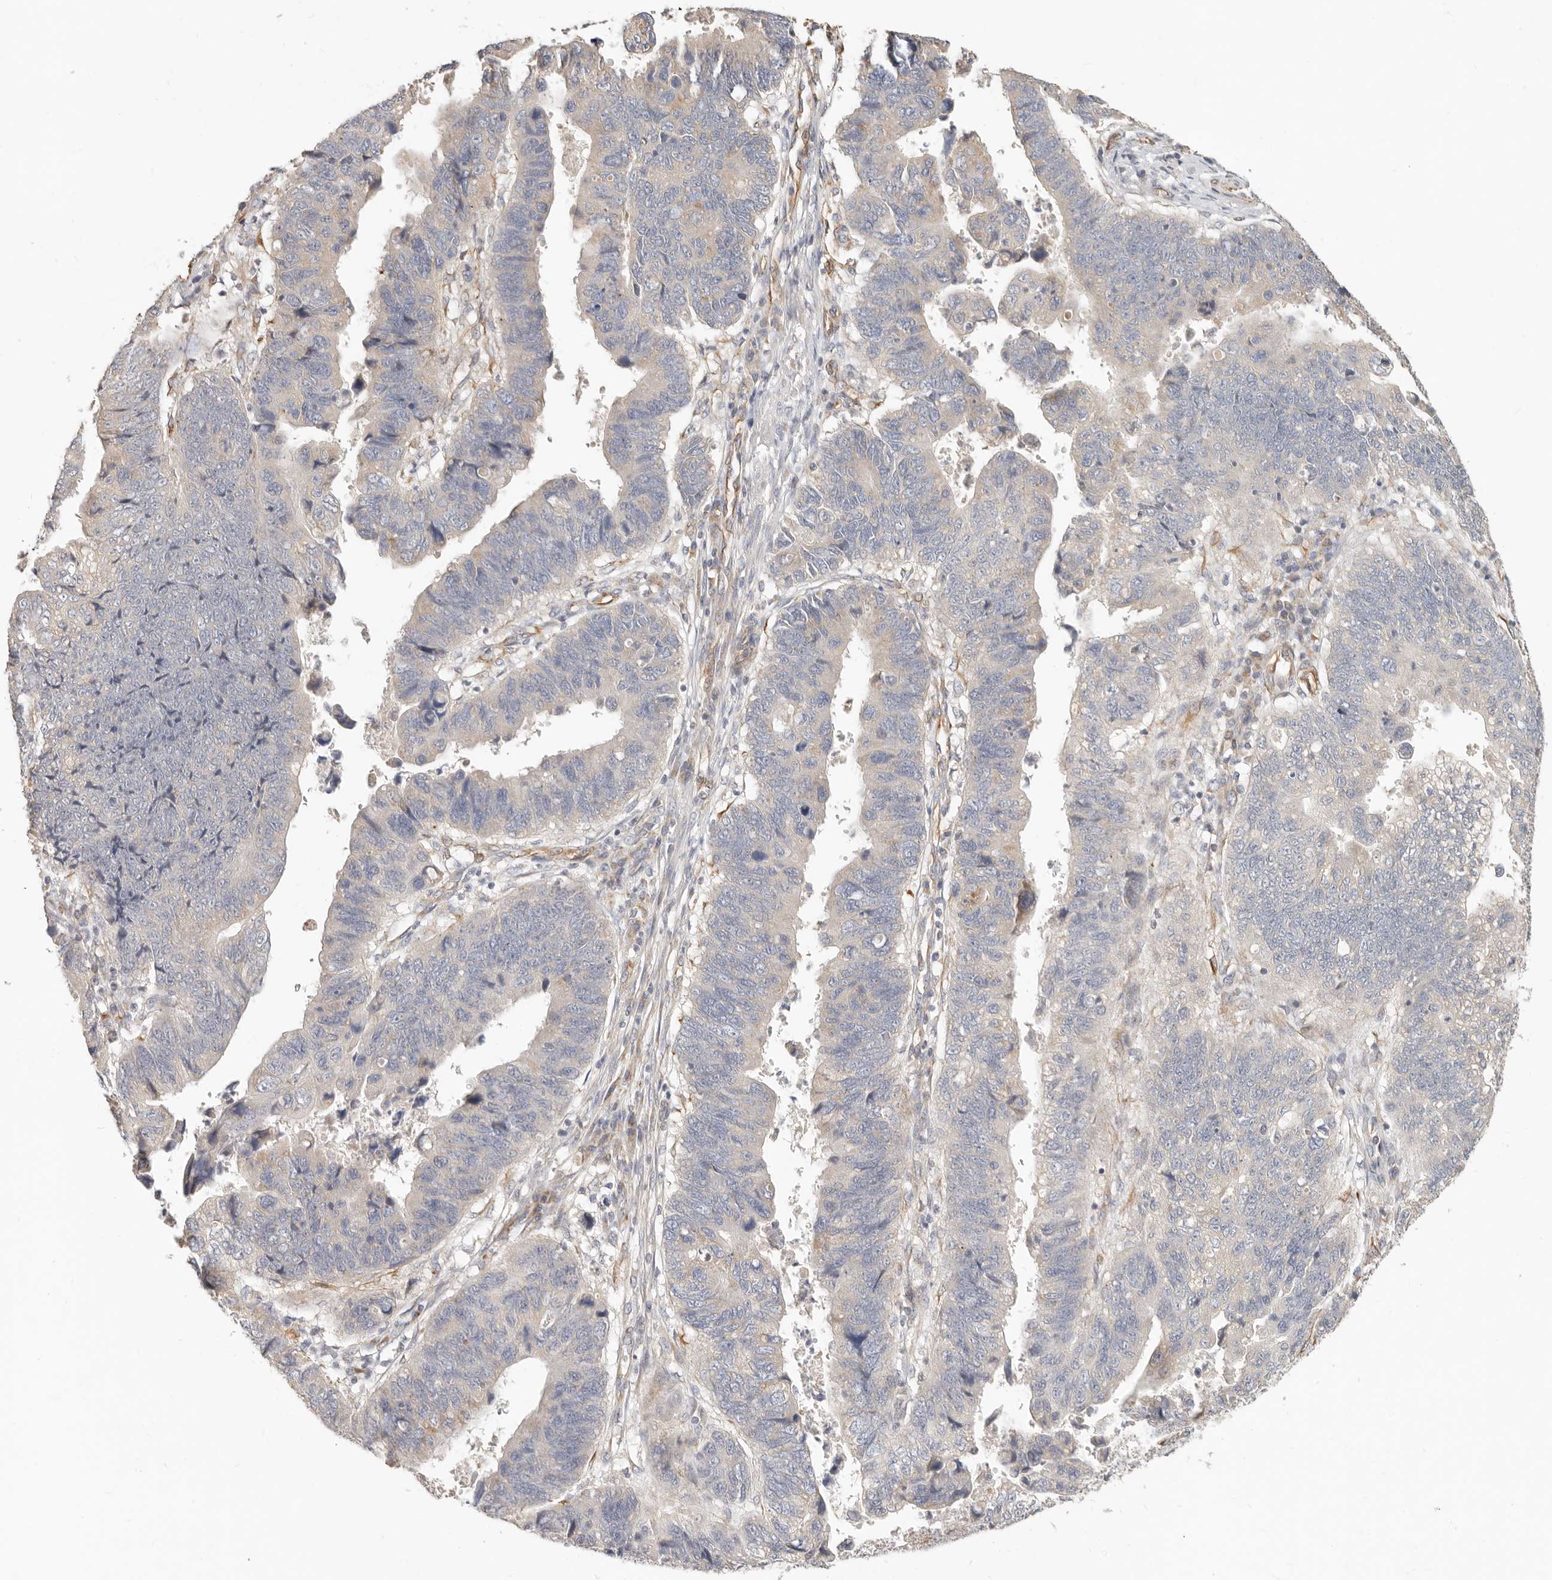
{"staining": {"intensity": "negative", "quantity": "none", "location": "none"}, "tissue": "stomach cancer", "cell_type": "Tumor cells", "image_type": "cancer", "snomed": [{"axis": "morphology", "description": "Adenocarcinoma, NOS"}, {"axis": "topography", "description": "Stomach"}], "caption": "Immunohistochemical staining of adenocarcinoma (stomach) demonstrates no significant staining in tumor cells. The staining is performed using DAB (3,3'-diaminobenzidine) brown chromogen with nuclei counter-stained in using hematoxylin.", "gene": "SPRING1", "patient": {"sex": "male", "age": 59}}